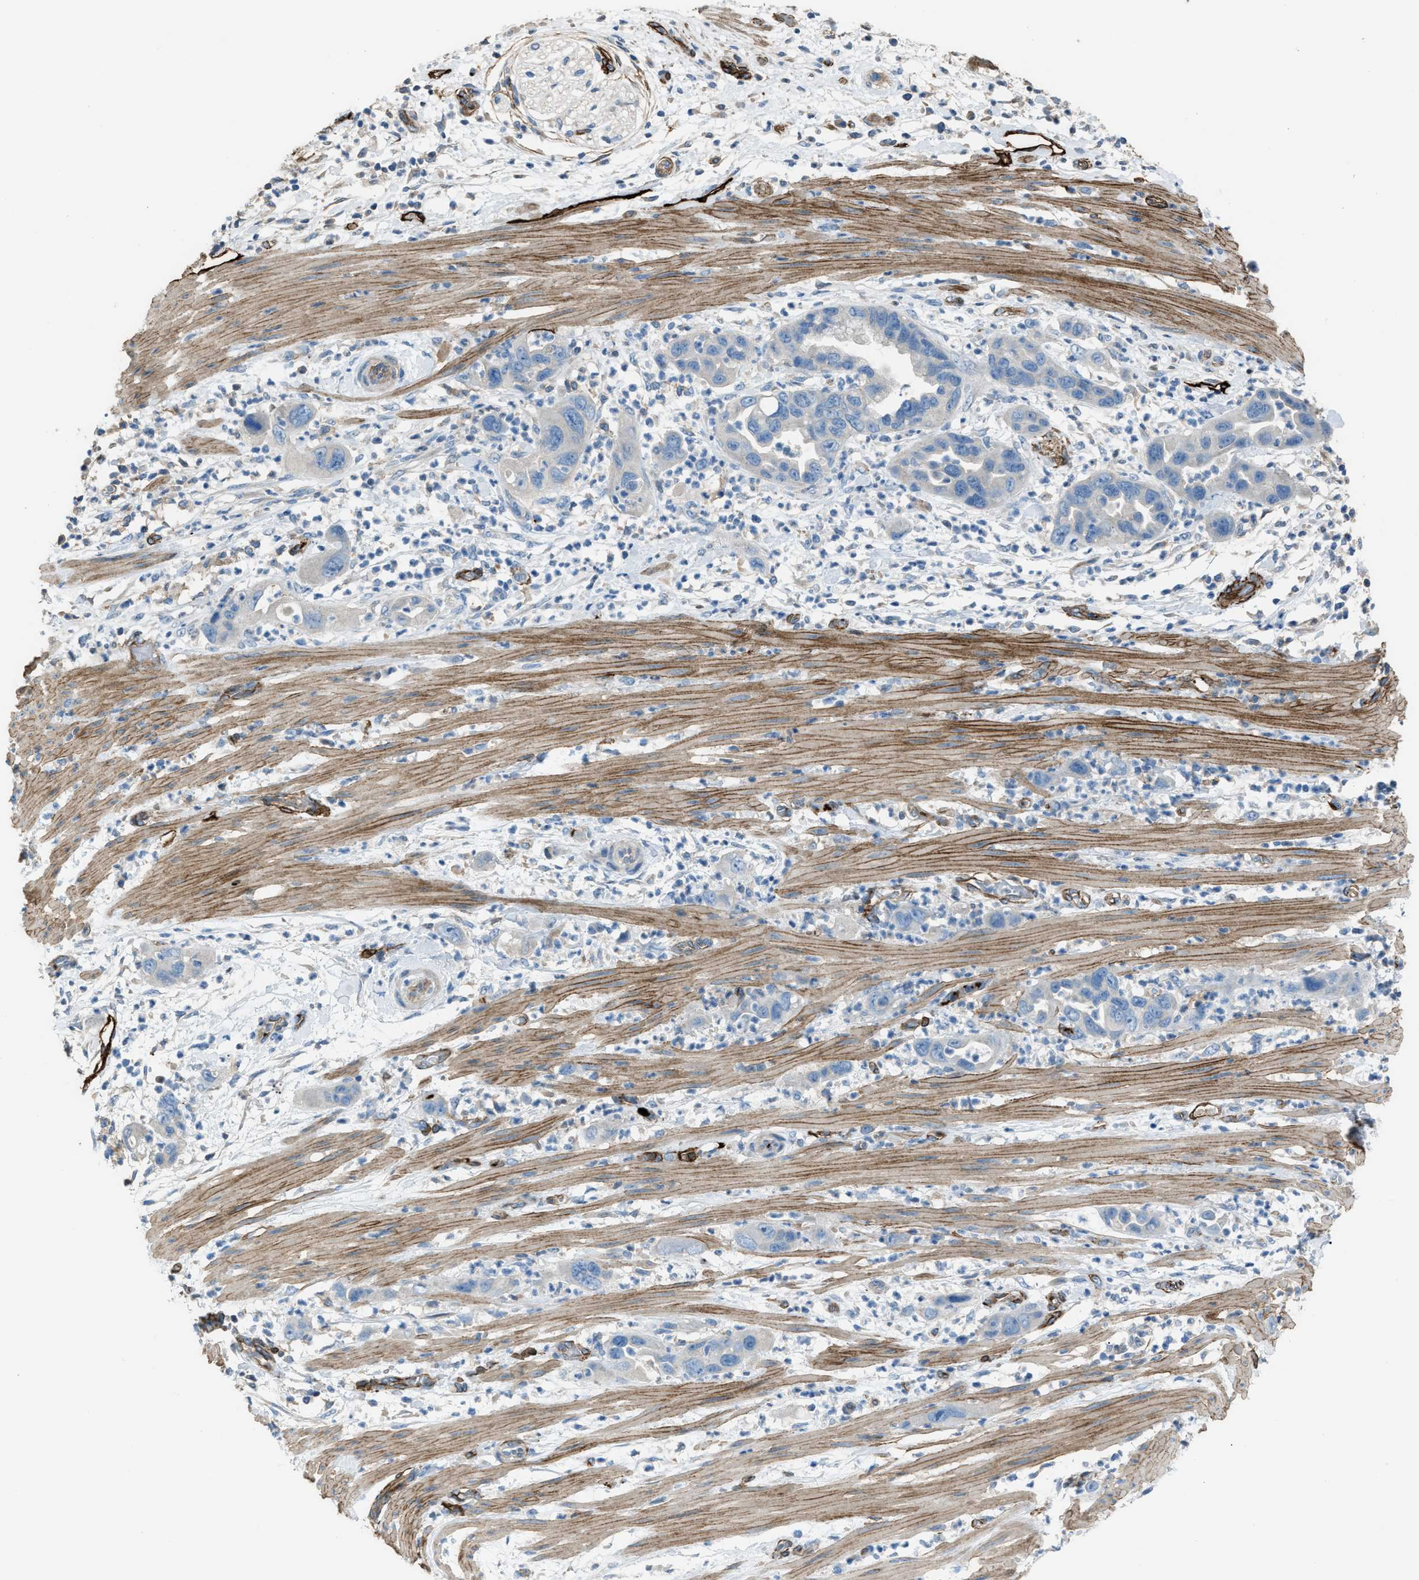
{"staining": {"intensity": "negative", "quantity": "none", "location": "none"}, "tissue": "pancreatic cancer", "cell_type": "Tumor cells", "image_type": "cancer", "snomed": [{"axis": "morphology", "description": "Adenocarcinoma, NOS"}, {"axis": "topography", "description": "Pancreas"}], "caption": "The IHC micrograph has no significant staining in tumor cells of pancreatic cancer tissue. Brightfield microscopy of IHC stained with DAB (3,3'-diaminobenzidine) (brown) and hematoxylin (blue), captured at high magnification.", "gene": "SLC22A15", "patient": {"sex": "female", "age": 71}}